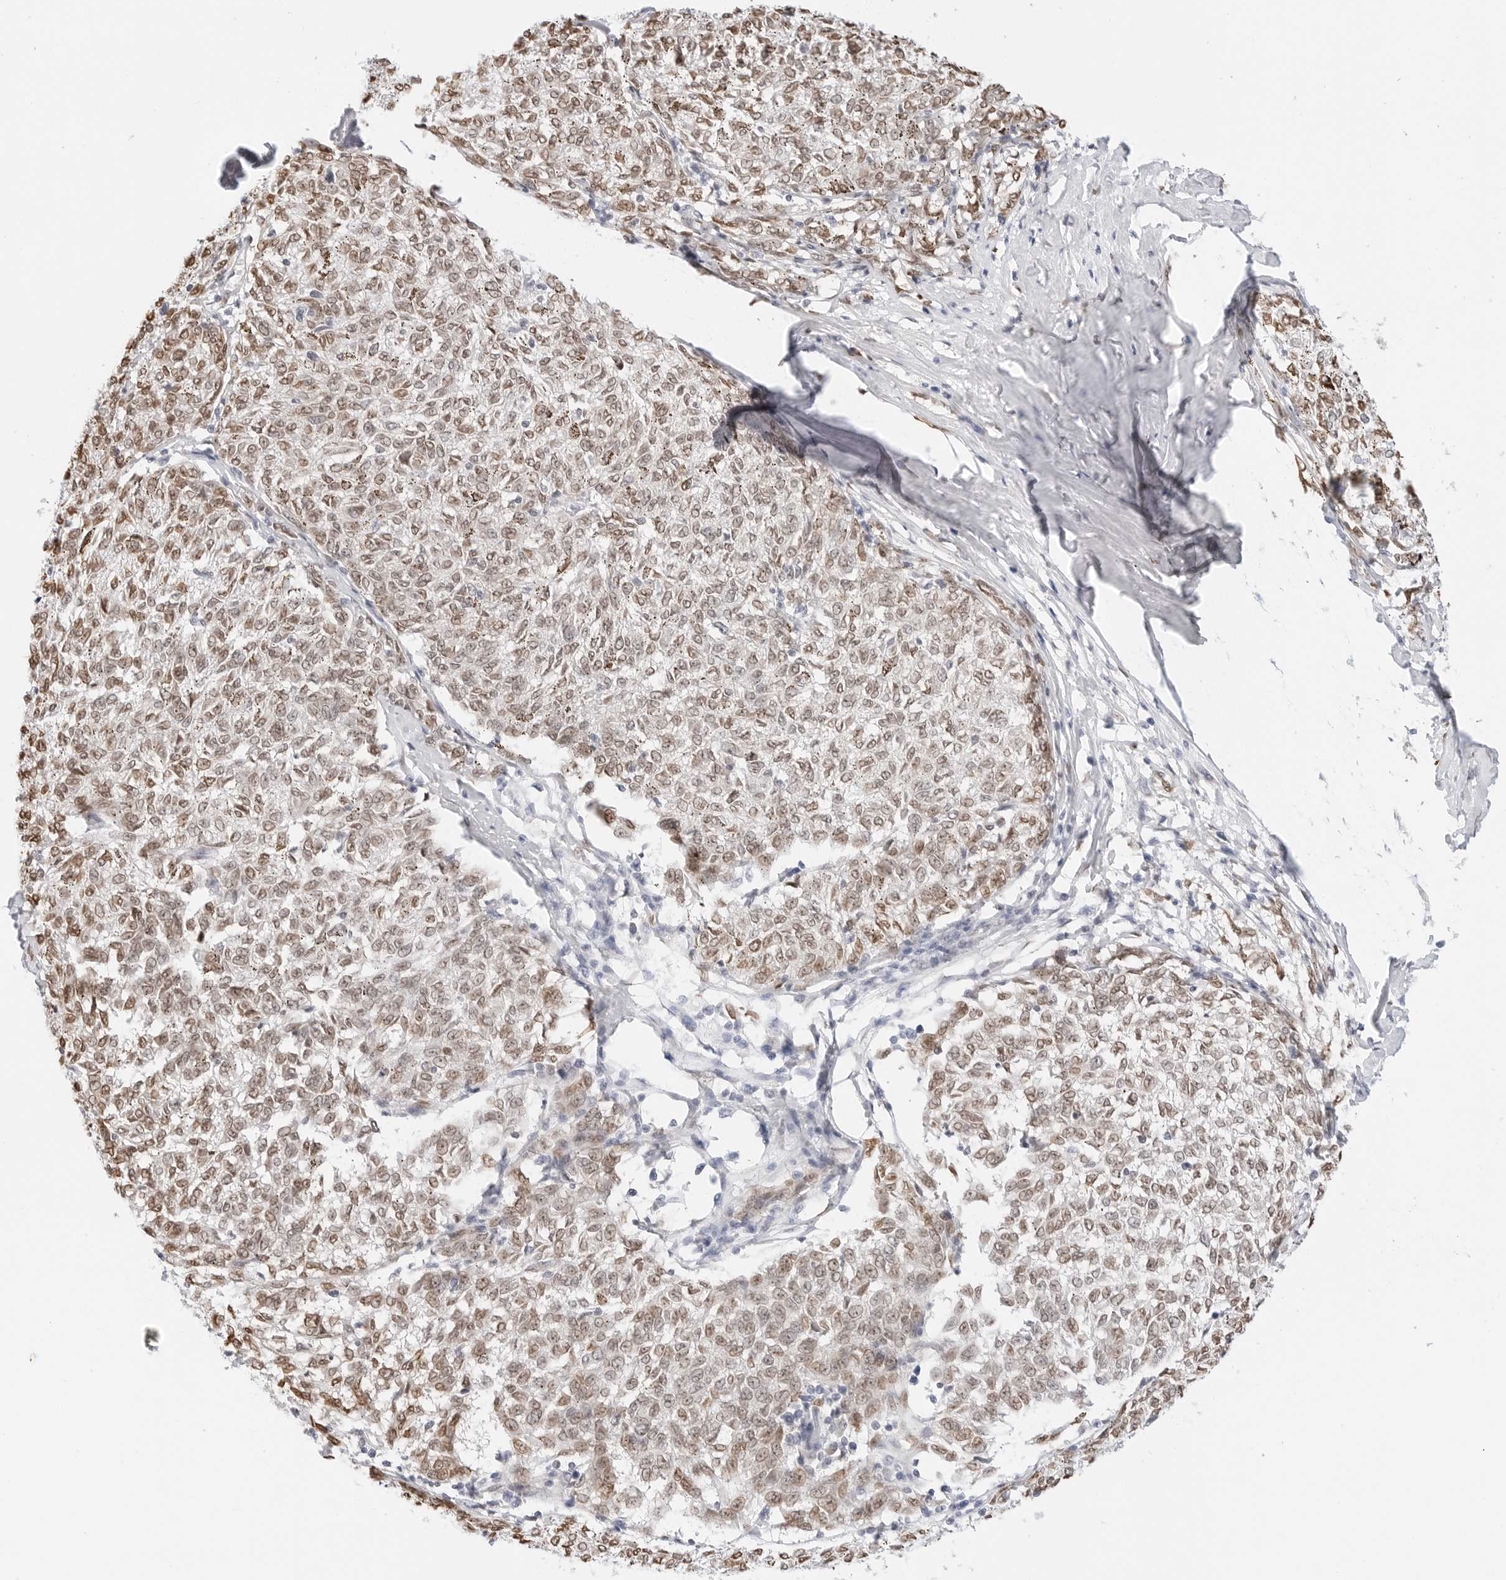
{"staining": {"intensity": "moderate", "quantity": ">75%", "location": "nuclear"}, "tissue": "melanoma", "cell_type": "Tumor cells", "image_type": "cancer", "snomed": [{"axis": "morphology", "description": "Malignant melanoma, NOS"}, {"axis": "topography", "description": "Skin"}], "caption": "Human melanoma stained with a protein marker demonstrates moderate staining in tumor cells.", "gene": "SPIDR", "patient": {"sex": "female", "age": 72}}